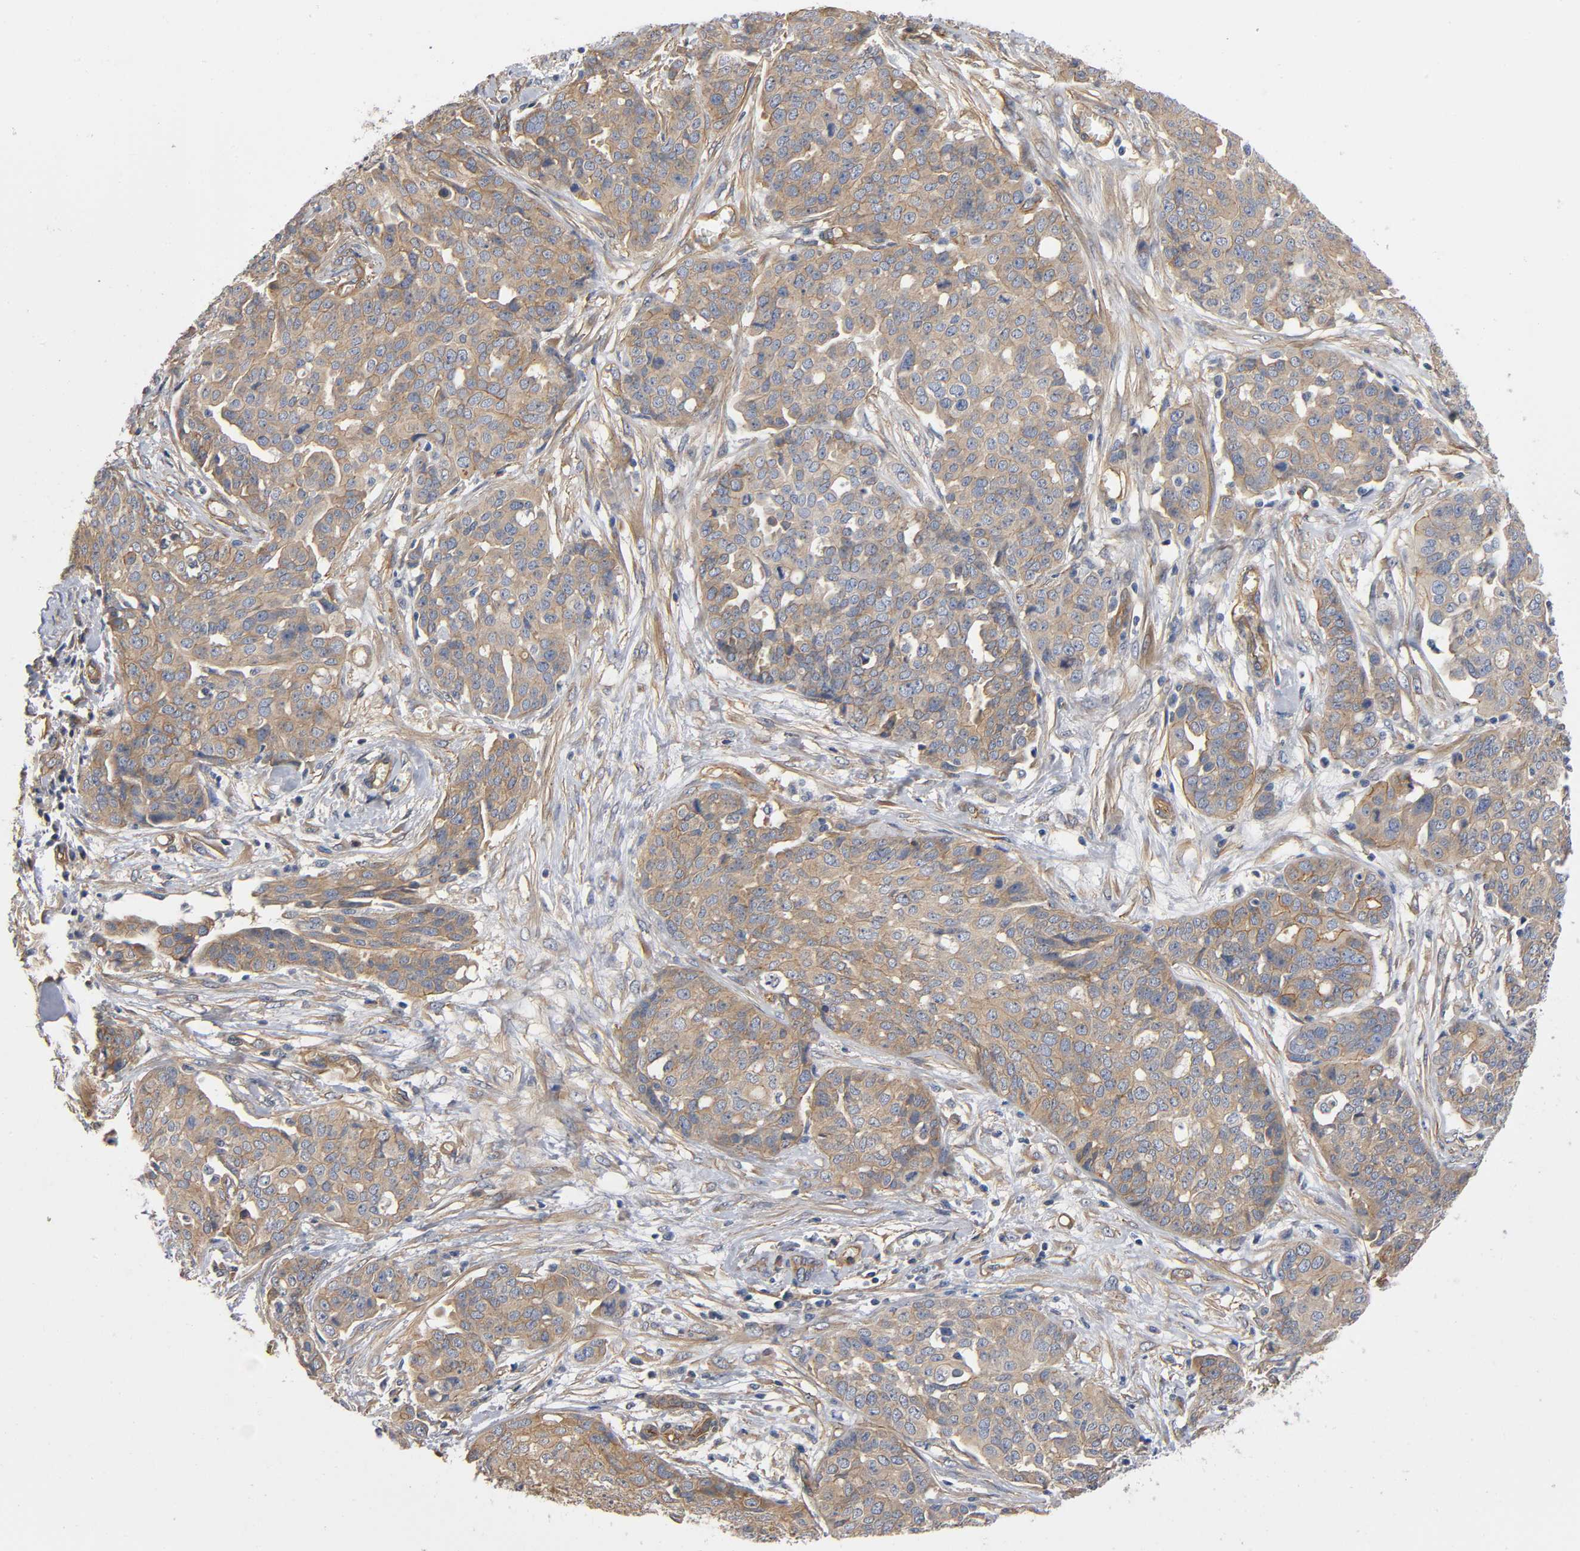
{"staining": {"intensity": "weak", "quantity": ">75%", "location": "cytoplasmic/membranous"}, "tissue": "ovarian cancer", "cell_type": "Tumor cells", "image_type": "cancer", "snomed": [{"axis": "morphology", "description": "Cystadenocarcinoma, serous, NOS"}, {"axis": "topography", "description": "Soft tissue"}, {"axis": "topography", "description": "Ovary"}], "caption": "Immunohistochemical staining of serous cystadenocarcinoma (ovarian) displays low levels of weak cytoplasmic/membranous protein expression in about >75% of tumor cells.", "gene": "MARS1", "patient": {"sex": "female", "age": 57}}